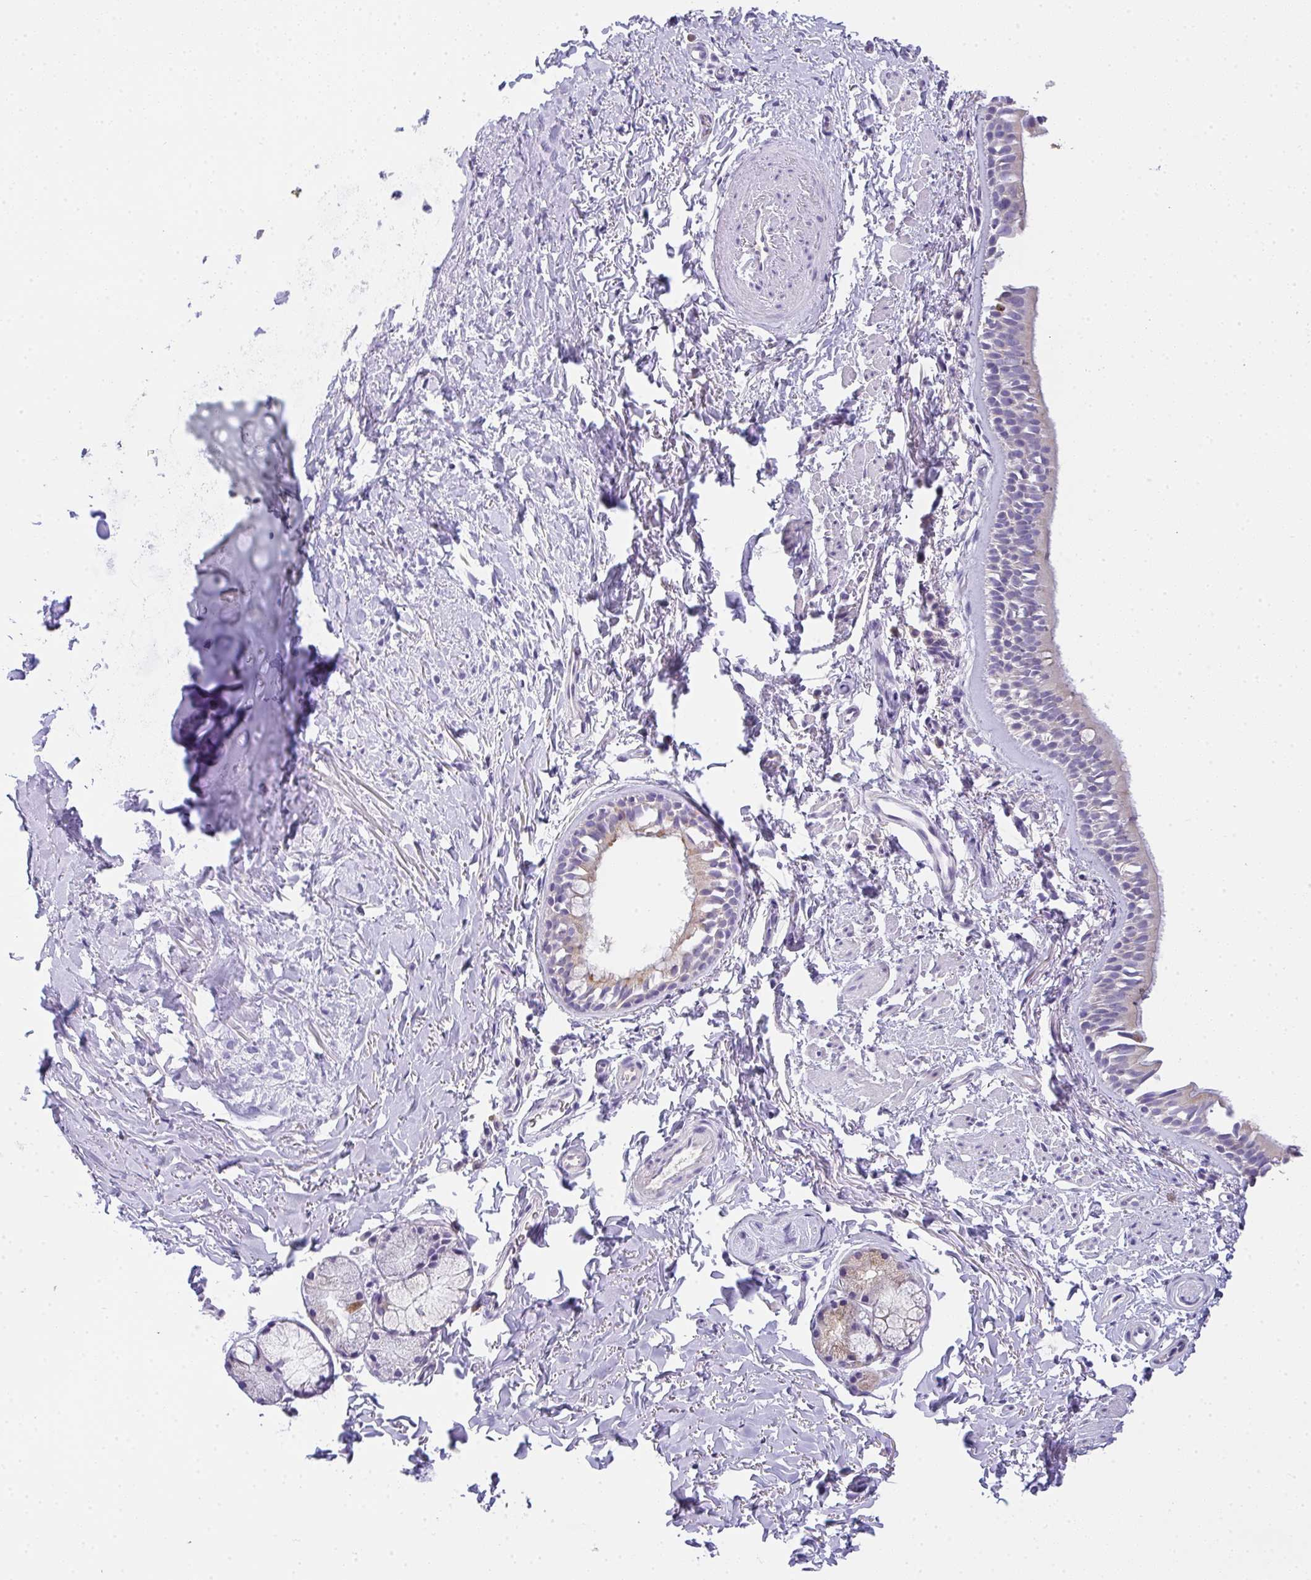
{"staining": {"intensity": "negative", "quantity": "none", "location": "none"}, "tissue": "bronchus", "cell_type": "Respiratory epithelial cells", "image_type": "normal", "snomed": [{"axis": "morphology", "description": "Normal tissue, NOS"}, {"axis": "topography", "description": "Lymph node"}, {"axis": "topography", "description": "Cartilage tissue"}, {"axis": "topography", "description": "Bronchus"}], "caption": "IHC photomicrograph of normal bronchus: human bronchus stained with DAB shows no significant protein staining in respiratory epithelial cells. Brightfield microscopy of IHC stained with DAB (brown) and hematoxylin (blue), captured at high magnification.", "gene": "COX7B", "patient": {"sex": "female", "age": 70}}